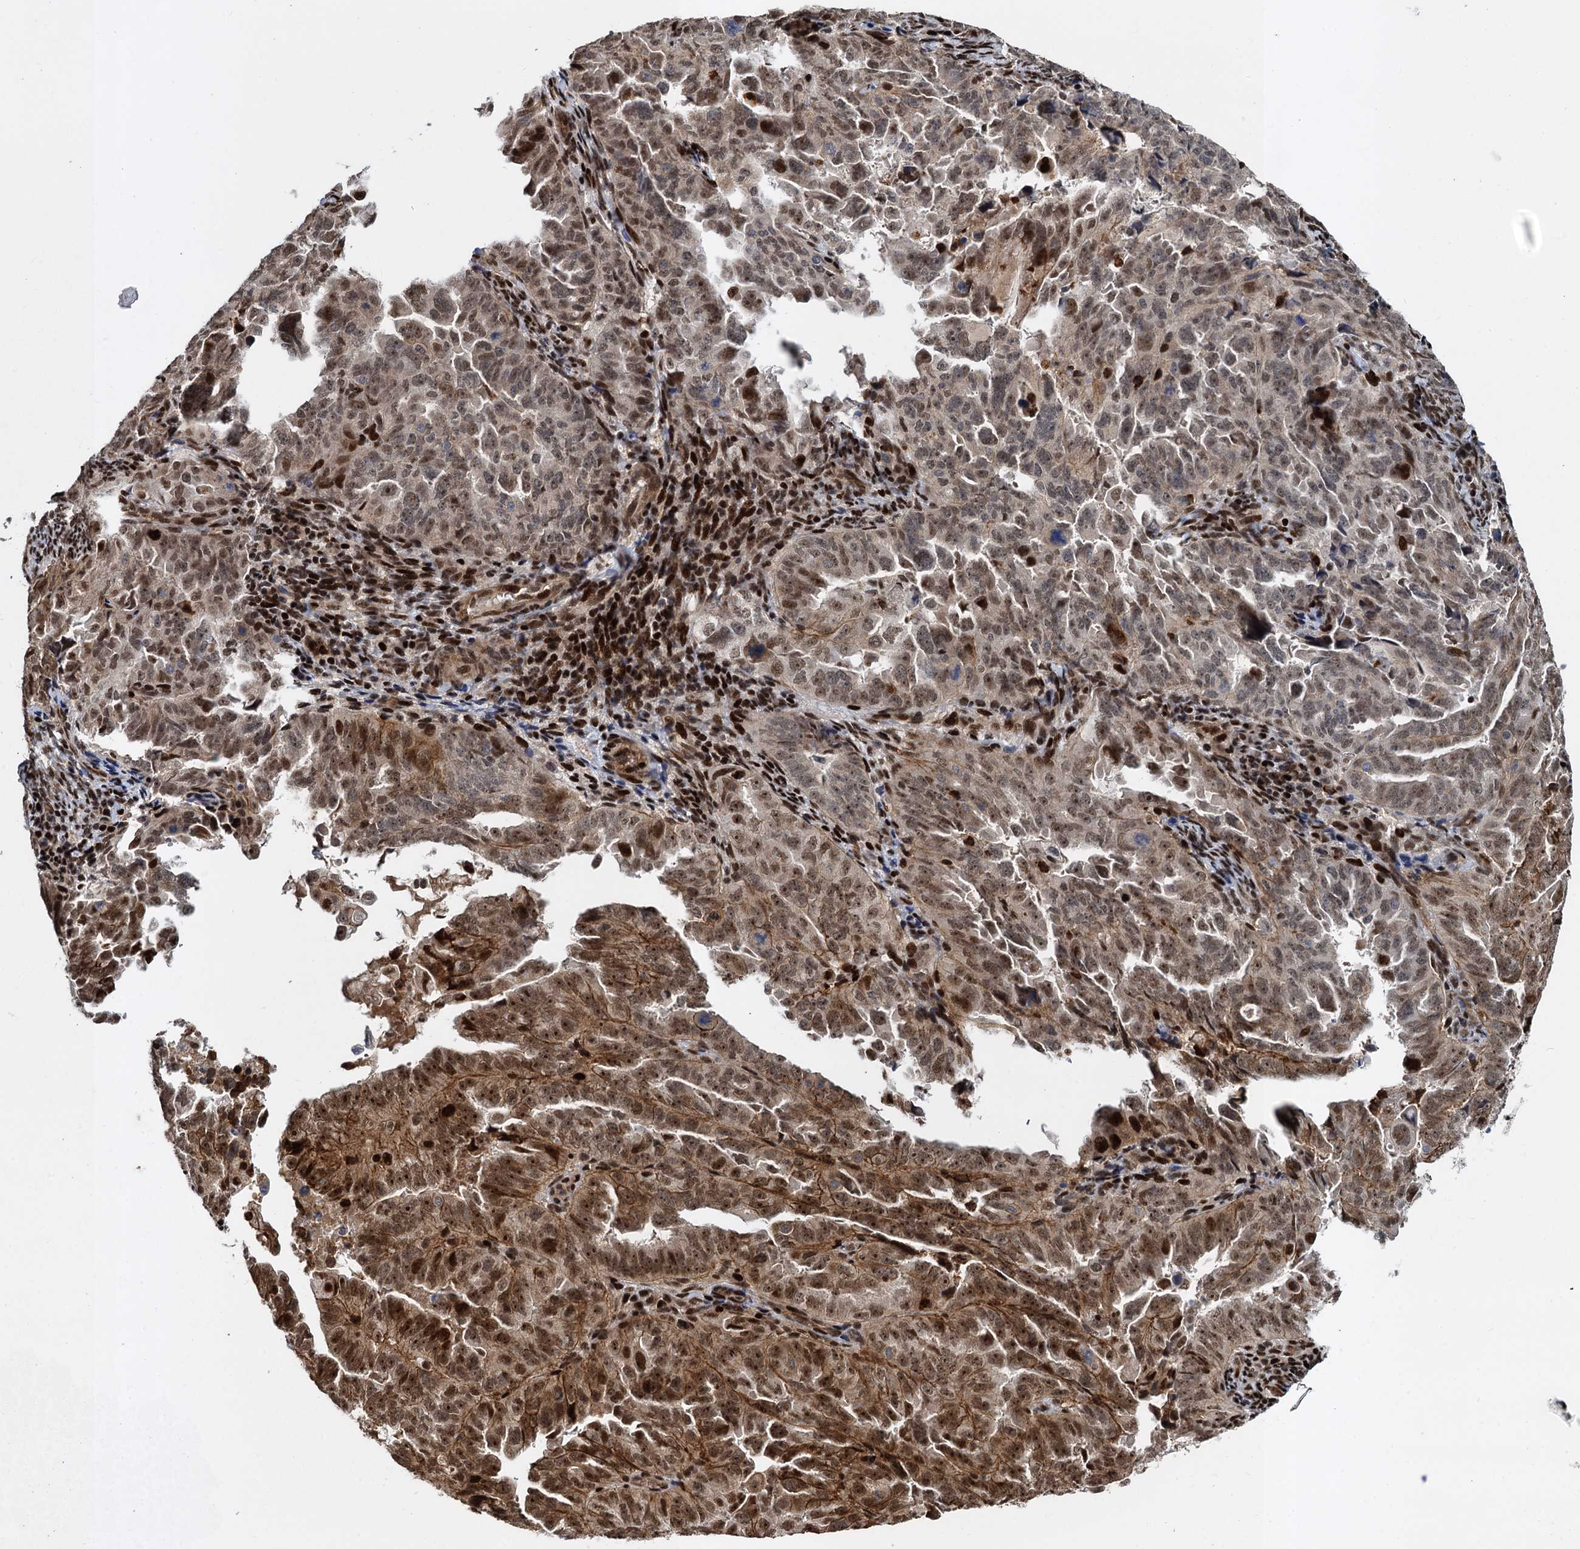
{"staining": {"intensity": "moderate", "quantity": "25%-75%", "location": "cytoplasmic/membranous,nuclear"}, "tissue": "endometrial cancer", "cell_type": "Tumor cells", "image_type": "cancer", "snomed": [{"axis": "morphology", "description": "Adenocarcinoma, NOS"}, {"axis": "topography", "description": "Endometrium"}], "caption": "IHC photomicrograph of human endometrial cancer stained for a protein (brown), which shows medium levels of moderate cytoplasmic/membranous and nuclear staining in approximately 25%-75% of tumor cells.", "gene": "ANKRD49", "patient": {"sex": "female", "age": 65}}